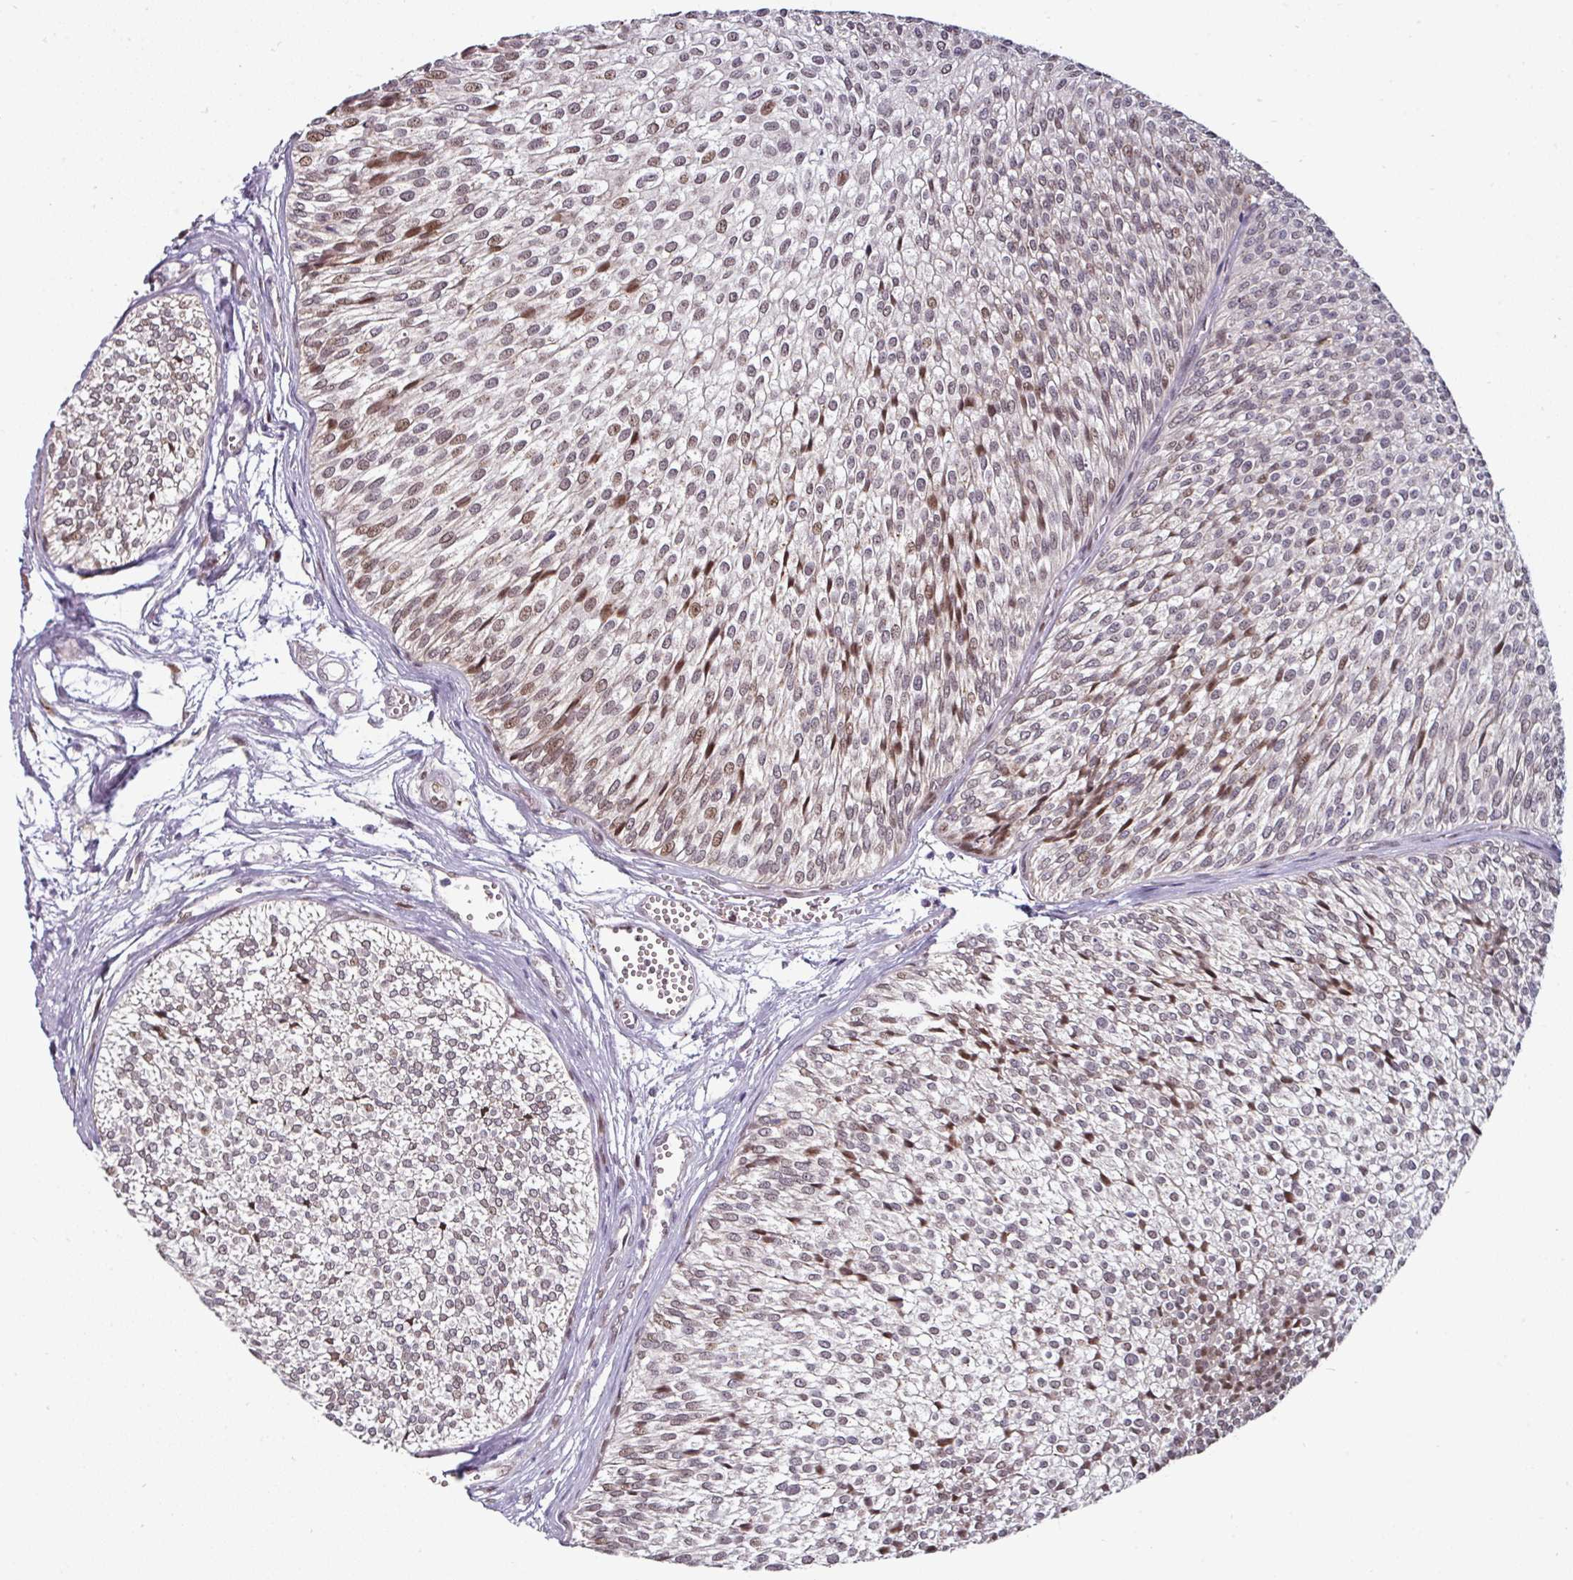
{"staining": {"intensity": "moderate", "quantity": ">75%", "location": "nuclear"}, "tissue": "urothelial cancer", "cell_type": "Tumor cells", "image_type": "cancer", "snomed": [{"axis": "morphology", "description": "Urothelial carcinoma, Low grade"}, {"axis": "topography", "description": "Urinary bladder"}], "caption": "A high-resolution image shows immunohistochemistry staining of urothelial carcinoma (low-grade), which exhibits moderate nuclear staining in approximately >75% of tumor cells.", "gene": "SWSAP1", "patient": {"sex": "male", "age": 91}}